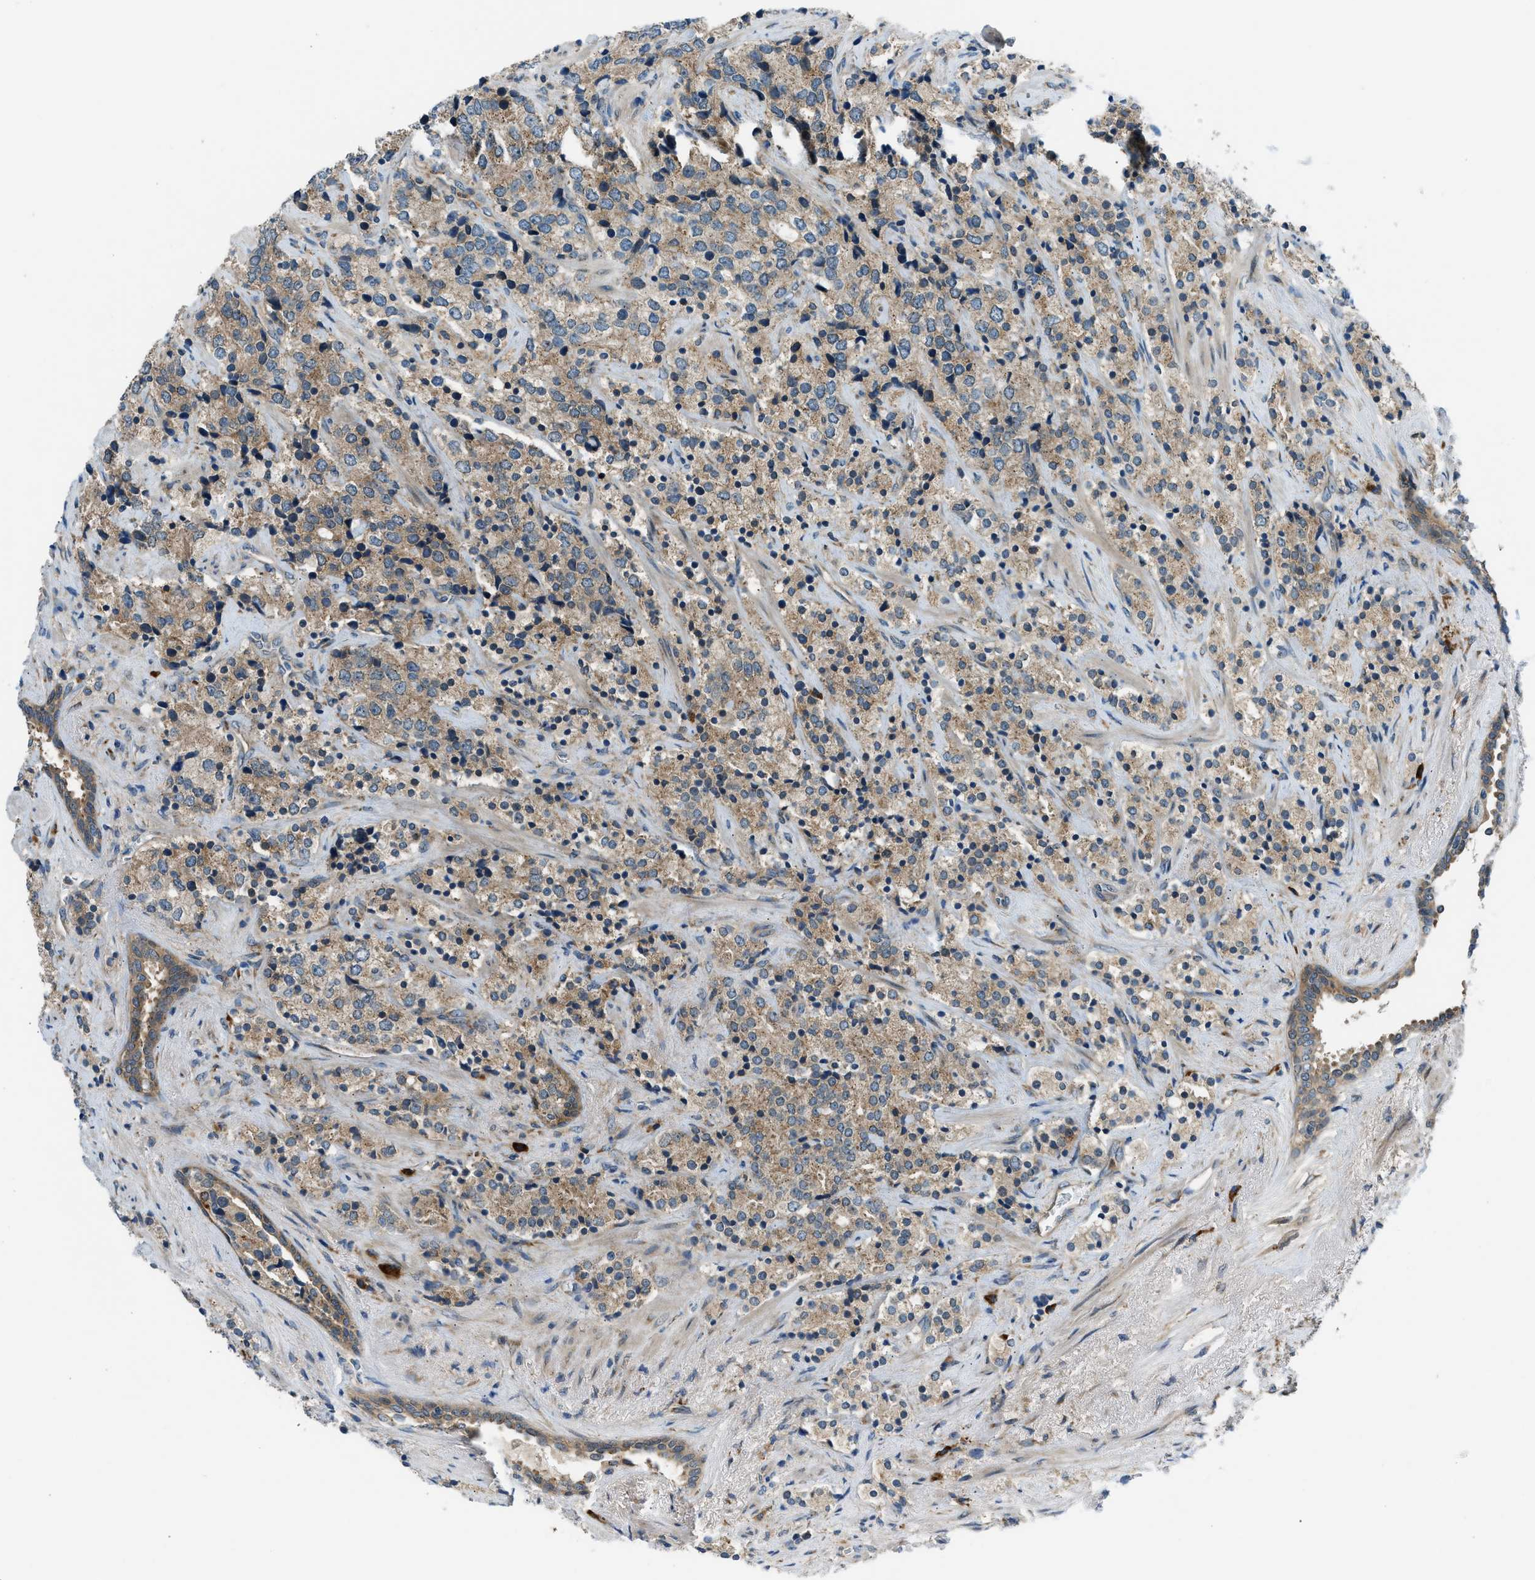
{"staining": {"intensity": "weak", "quantity": ">75%", "location": "cytoplasmic/membranous"}, "tissue": "prostate cancer", "cell_type": "Tumor cells", "image_type": "cancer", "snomed": [{"axis": "morphology", "description": "Adenocarcinoma, High grade"}, {"axis": "topography", "description": "Prostate"}], "caption": "High-grade adenocarcinoma (prostate) stained with a brown dye shows weak cytoplasmic/membranous positive staining in about >75% of tumor cells.", "gene": "EDARADD", "patient": {"sex": "male", "age": 71}}